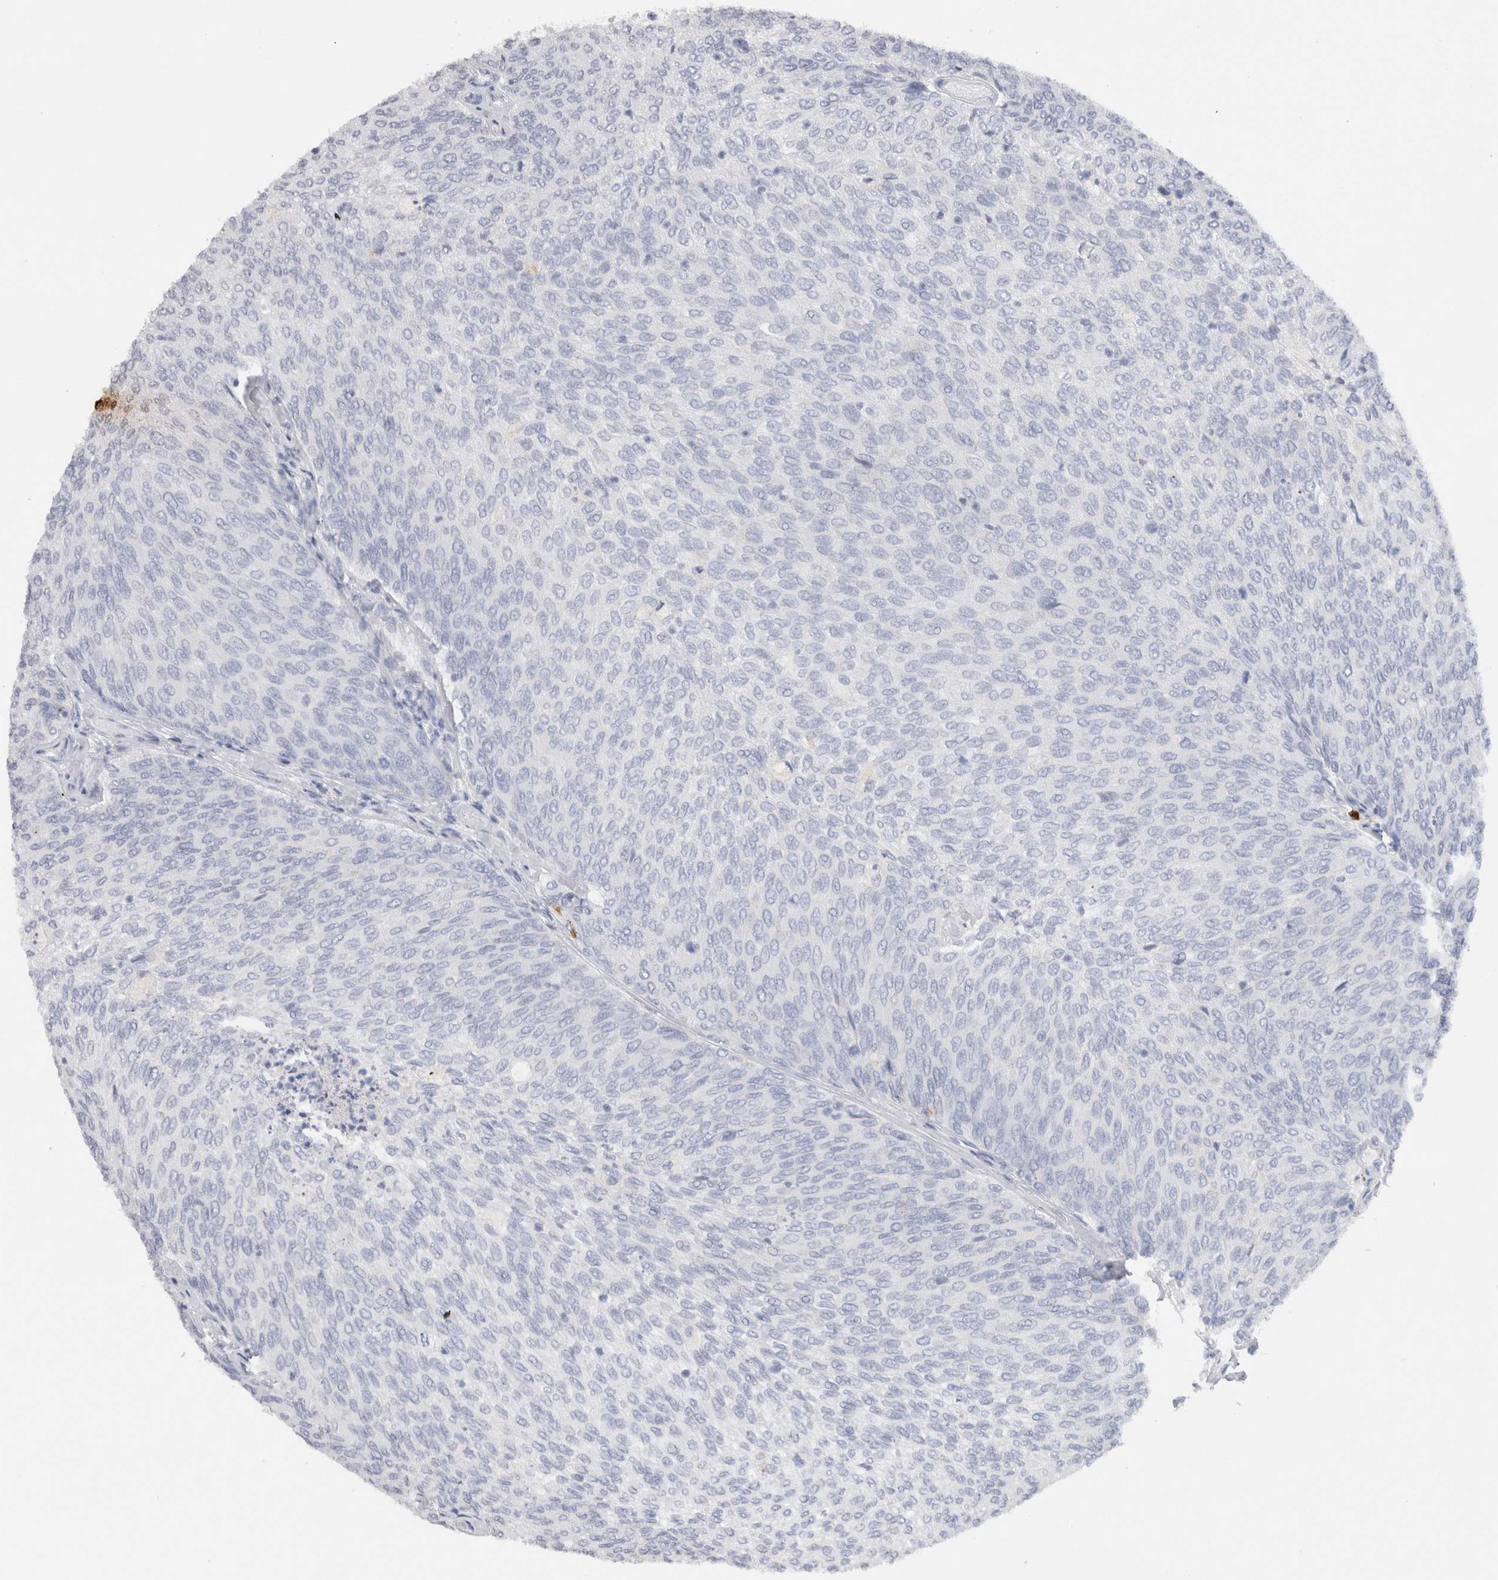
{"staining": {"intensity": "negative", "quantity": "none", "location": "none"}, "tissue": "urothelial cancer", "cell_type": "Tumor cells", "image_type": "cancer", "snomed": [{"axis": "morphology", "description": "Urothelial carcinoma, Low grade"}, {"axis": "topography", "description": "Urinary bladder"}], "caption": "This is an immunohistochemistry (IHC) micrograph of human urothelial cancer. There is no staining in tumor cells.", "gene": "LAMP3", "patient": {"sex": "female", "age": 79}}